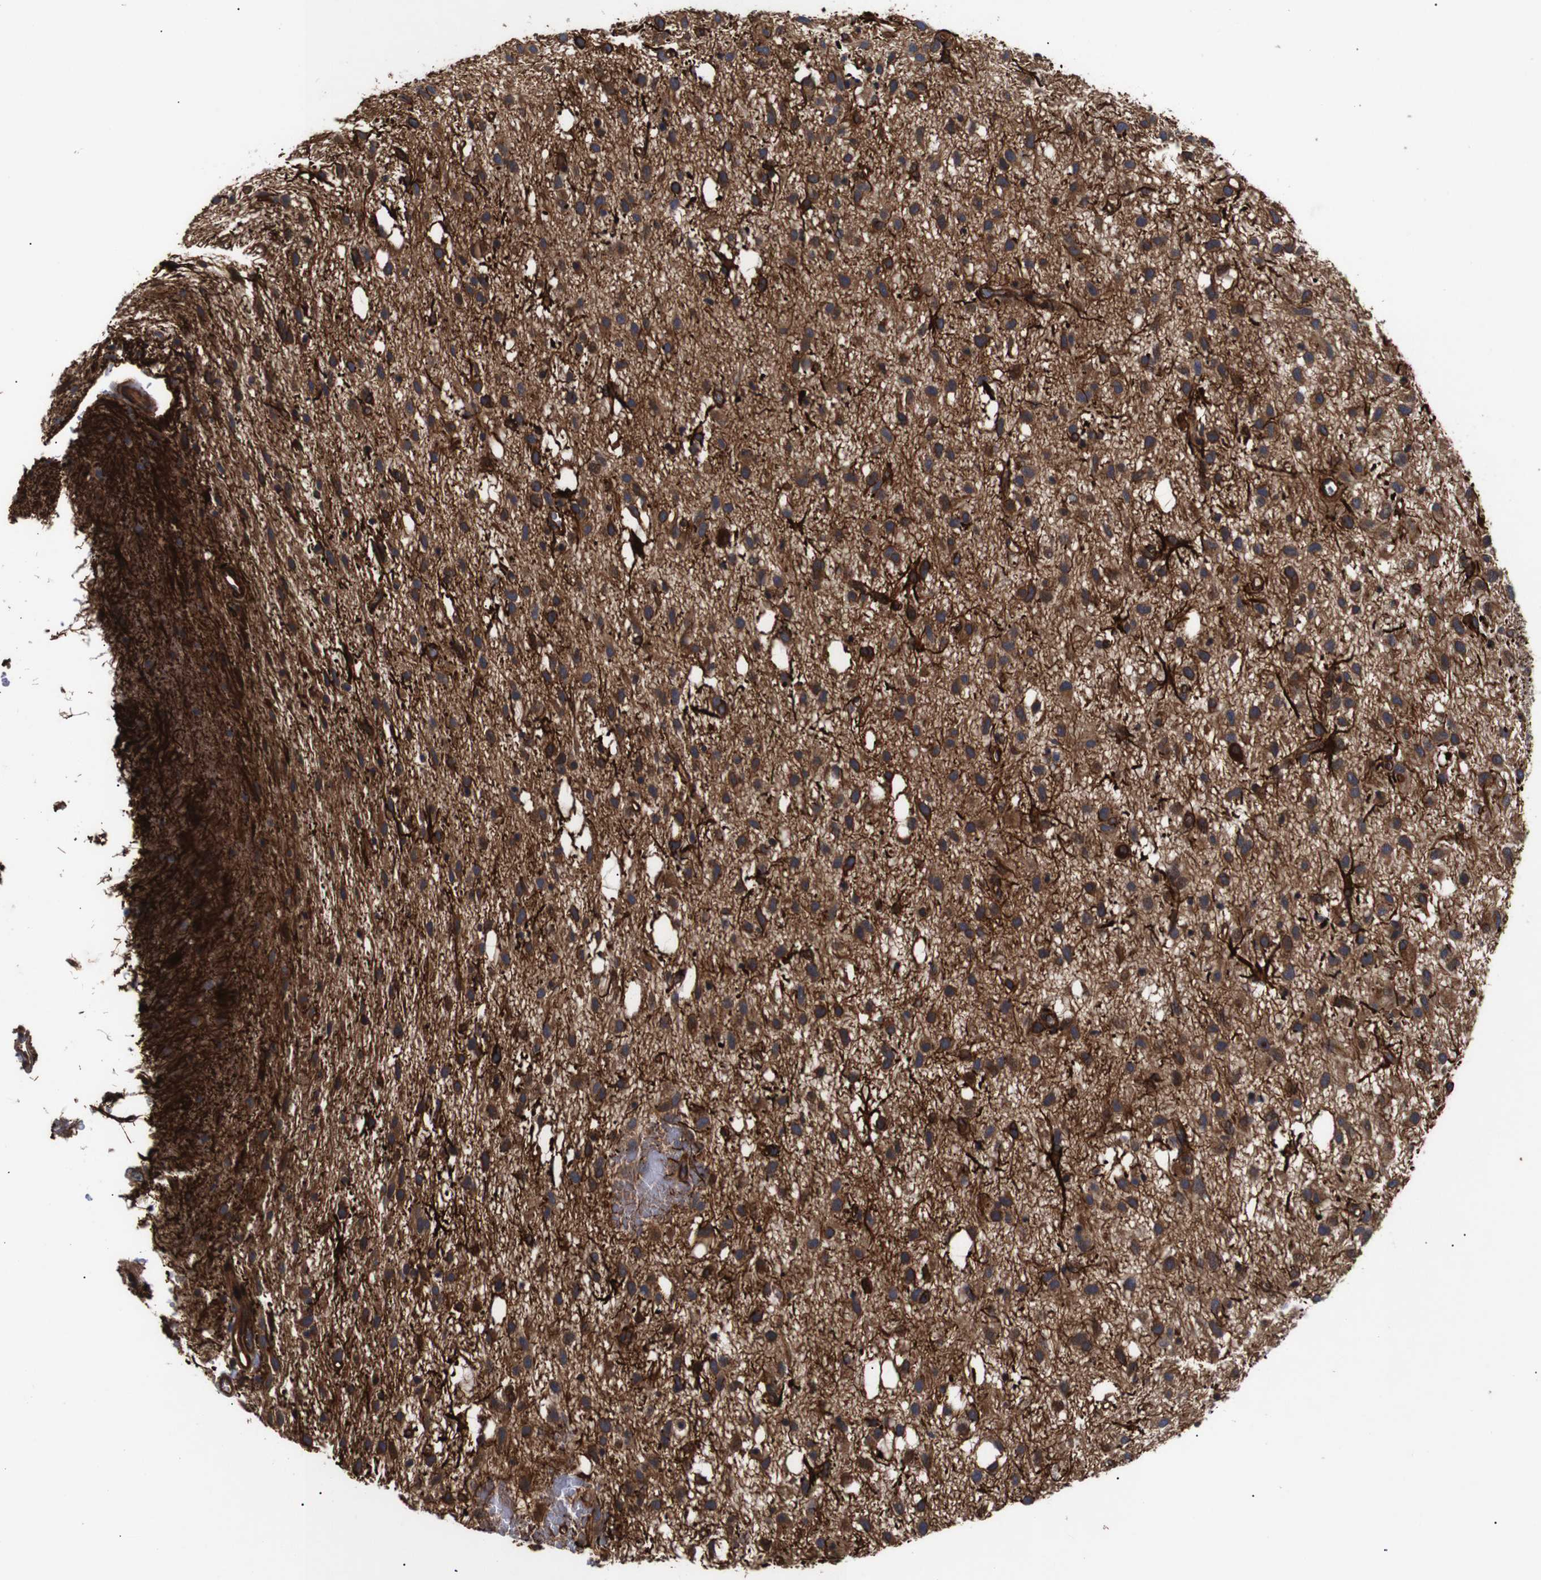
{"staining": {"intensity": "moderate", "quantity": ">75%", "location": "cytoplasmic/membranous"}, "tissue": "glioma", "cell_type": "Tumor cells", "image_type": "cancer", "snomed": [{"axis": "morphology", "description": "Glioma, malignant, Low grade"}, {"axis": "topography", "description": "Brain"}], "caption": "Malignant glioma (low-grade) stained with a protein marker demonstrates moderate staining in tumor cells.", "gene": "PAWR", "patient": {"sex": "male", "age": 77}}